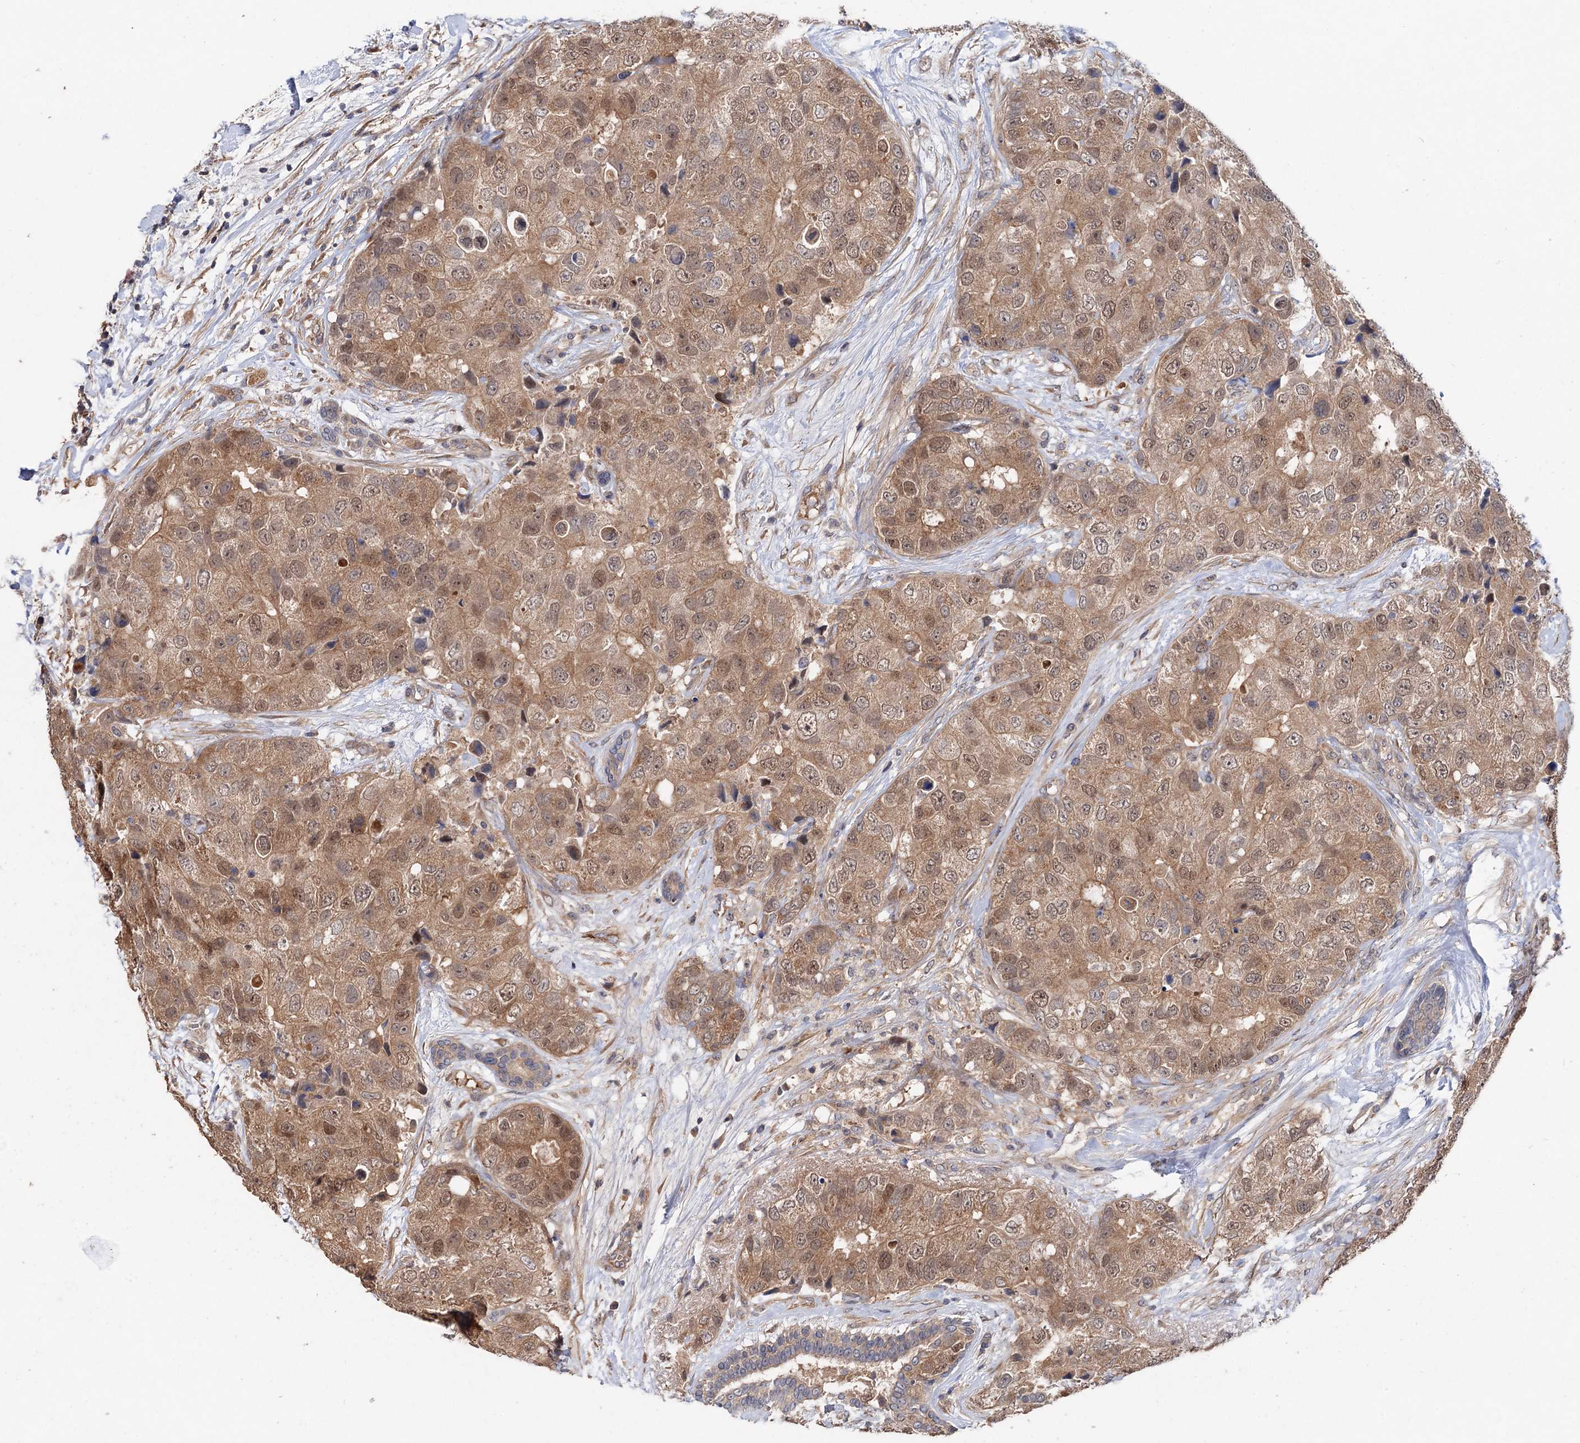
{"staining": {"intensity": "moderate", "quantity": ">75%", "location": "cytoplasmic/membranous,nuclear"}, "tissue": "breast cancer", "cell_type": "Tumor cells", "image_type": "cancer", "snomed": [{"axis": "morphology", "description": "Duct carcinoma"}, {"axis": "topography", "description": "Breast"}], "caption": "Brown immunohistochemical staining in breast cancer (intraductal carcinoma) demonstrates moderate cytoplasmic/membranous and nuclear staining in about >75% of tumor cells.", "gene": "NUDCD2", "patient": {"sex": "female", "age": 62}}